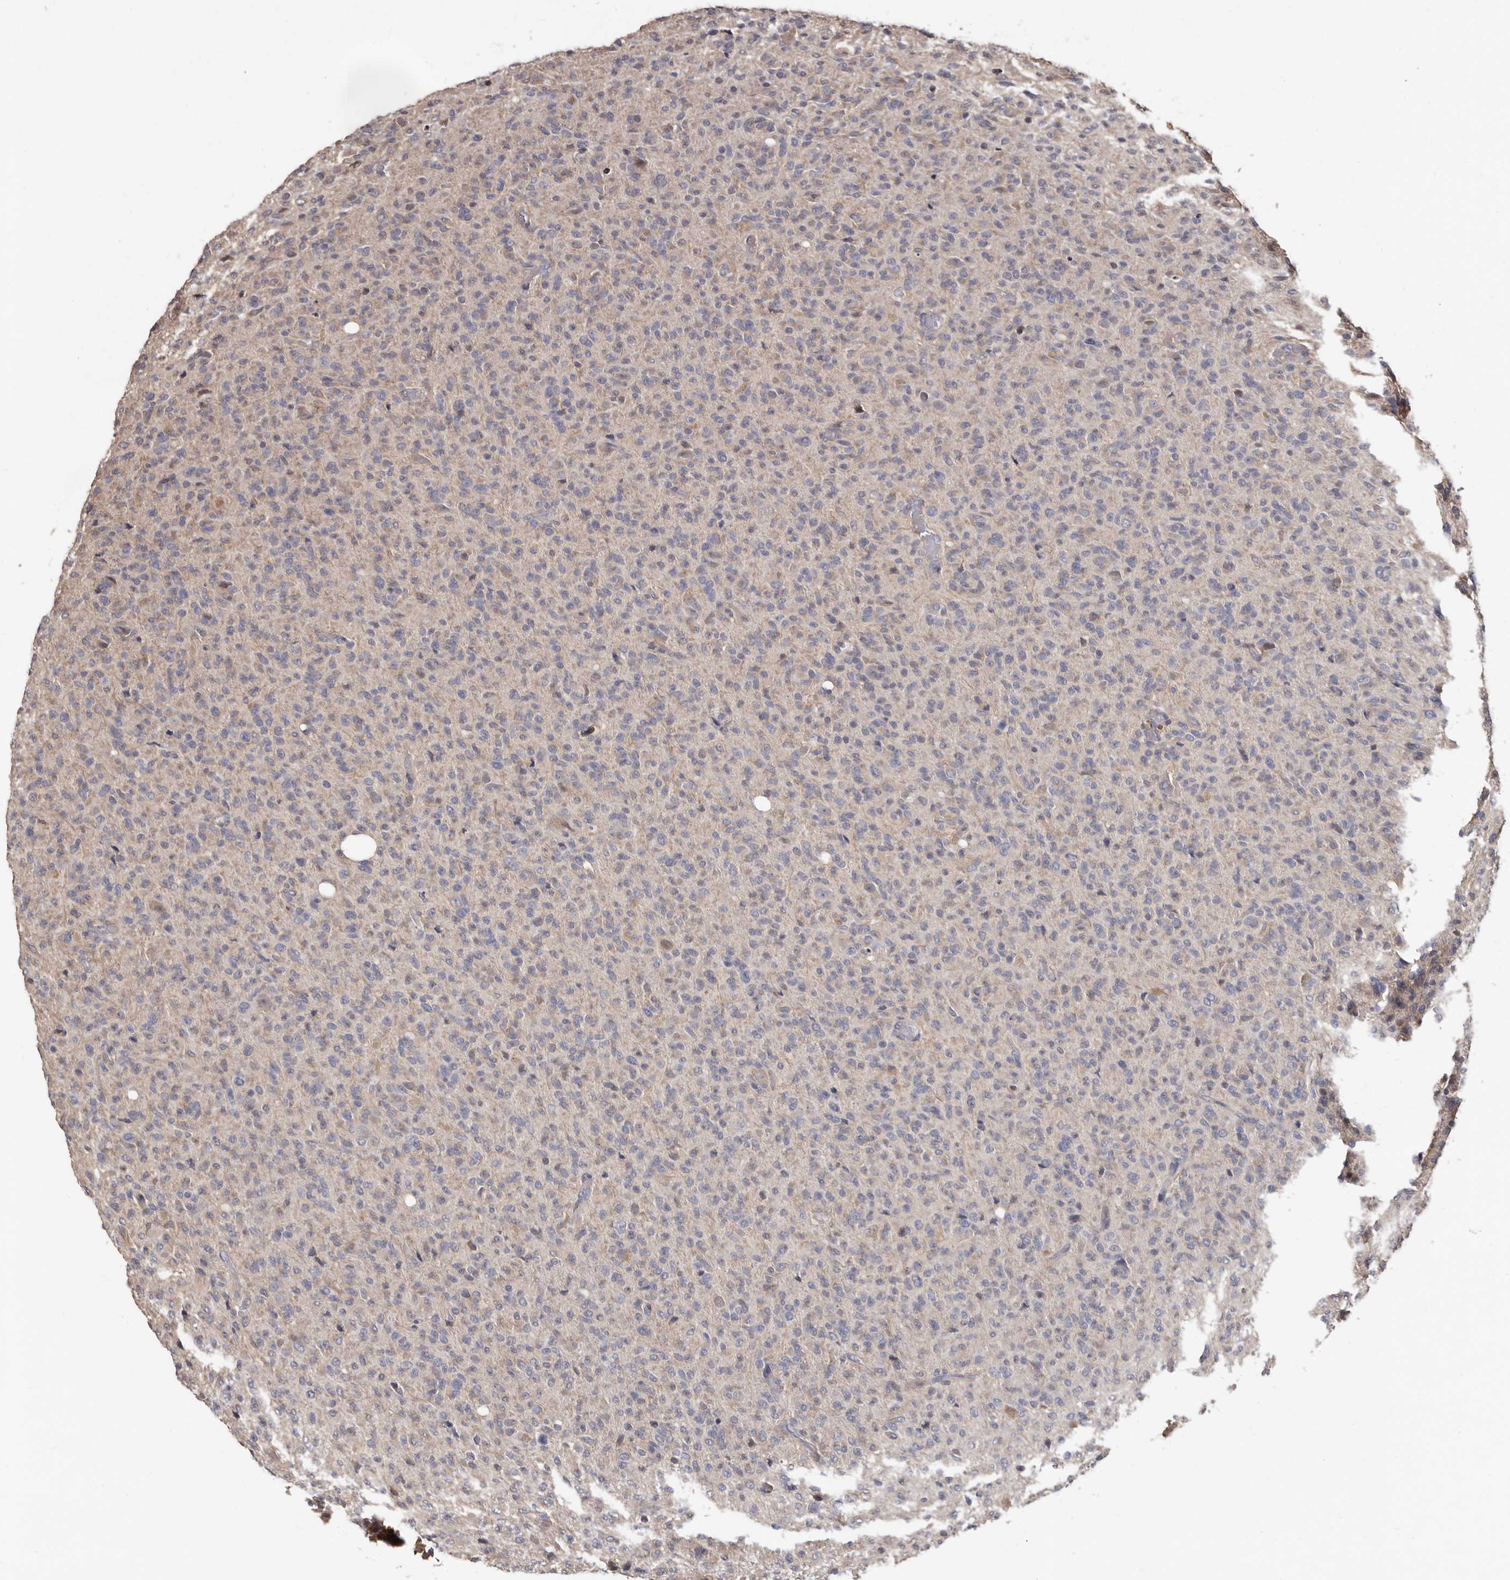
{"staining": {"intensity": "negative", "quantity": "none", "location": "none"}, "tissue": "glioma", "cell_type": "Tumor cells", "image_type": "cancer", "snomed": [{"axis": "morphology", "description": "Glioma, malignant, High grade"}, {"axis": "topography", "description": "Brain"}], "caption": "Tumor cells are negative for protein expression in human glioma.", "gene": "MRPL18", "patient": {"sex": "female", "age": 57}}